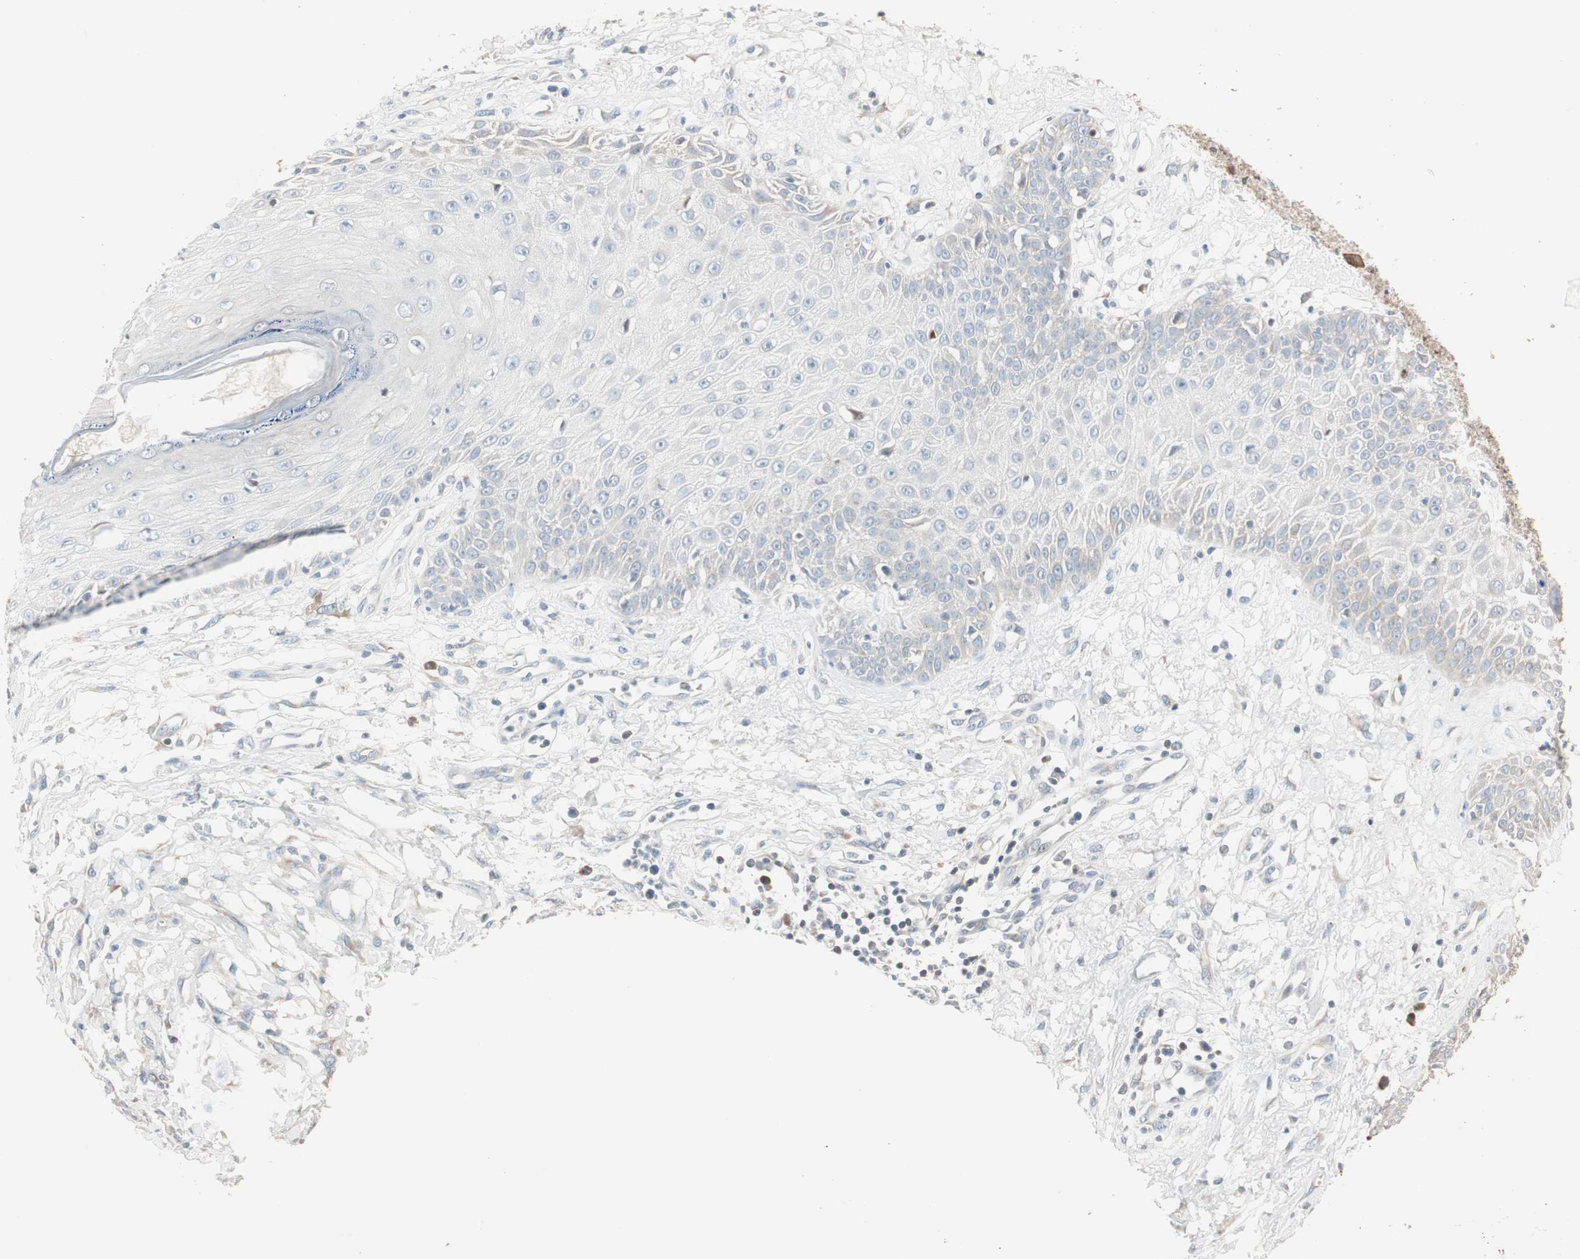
{"staining": {"intensity": "negative", "quantity": "none", "location": "none"}, "tissue": "skin cancer", "cell_type": "Tumor cells", "image_type": "cancer", "snomed": [{"axis": "morphology", "description": "Squamous cell carcinoma, NOS"}, {"axis": "topography", "description": "Skin"}], "caption": "A photomicrograph of skin cancer (squamous cell carcinoma) stained for a protein displays no brown staining in tumor cells.", "gene": "PDZK1", "patient": {"sex": "female", "age": 78}}